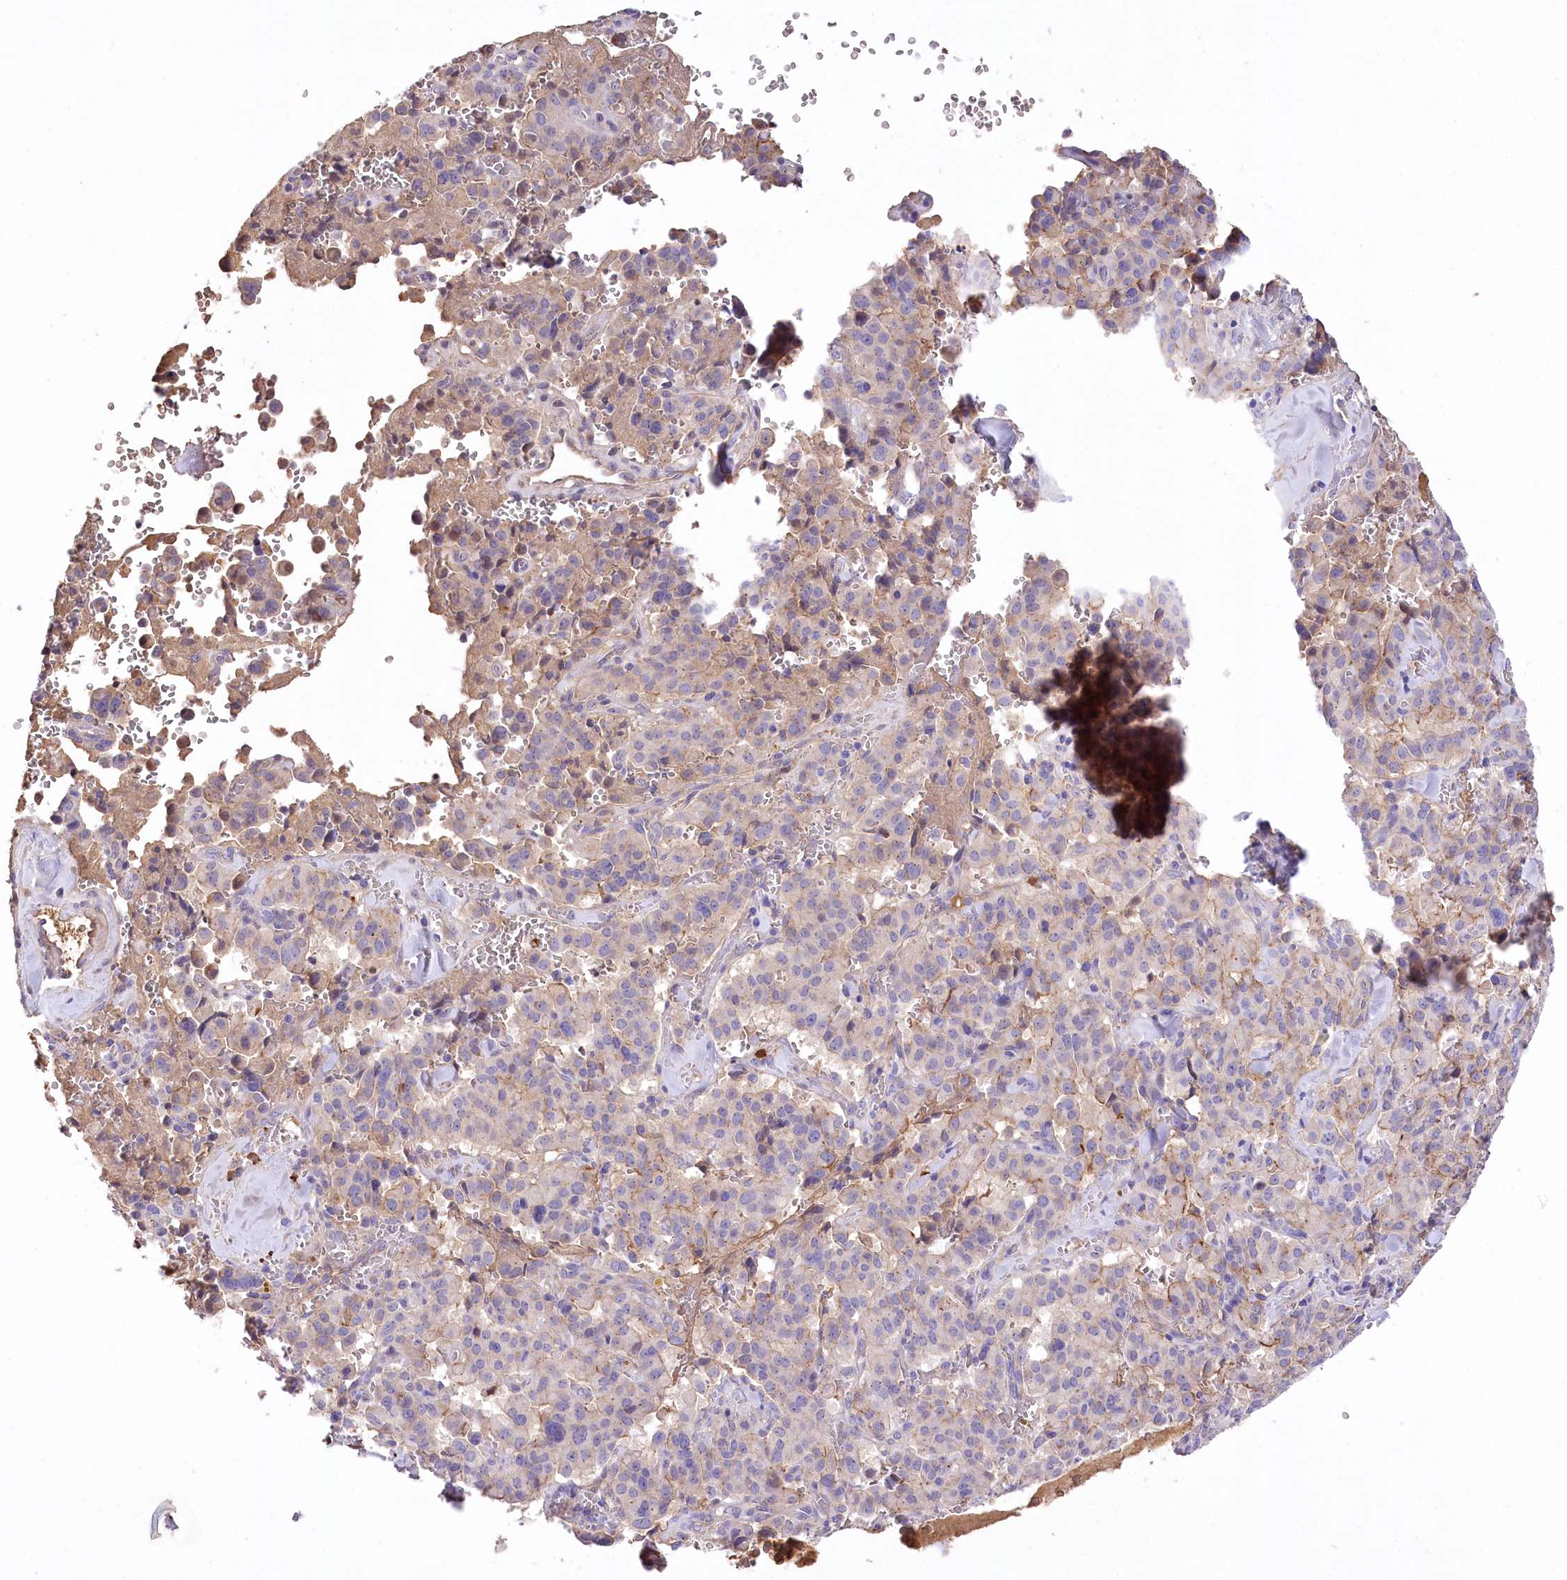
{"staining": {"intensity": "negative", "quantity": "none", "location": "none"}, "tissue": "pancreatic cancer", "cell_type": "Tumor cells", "image_type": "cancer", "snomed": [{"axis": "morphology", "description": "Adenocarcinoma, NOS"}, {"axis": "topography", "description": "Pancreas"}], "caption": "A high-resolution photomicrograph shows IHC staining of pancreatic cancer, which reveals no significant positivity in tumor cells.", "gene": "CEP164", "patient": {"sex": "male", "age": 65}}